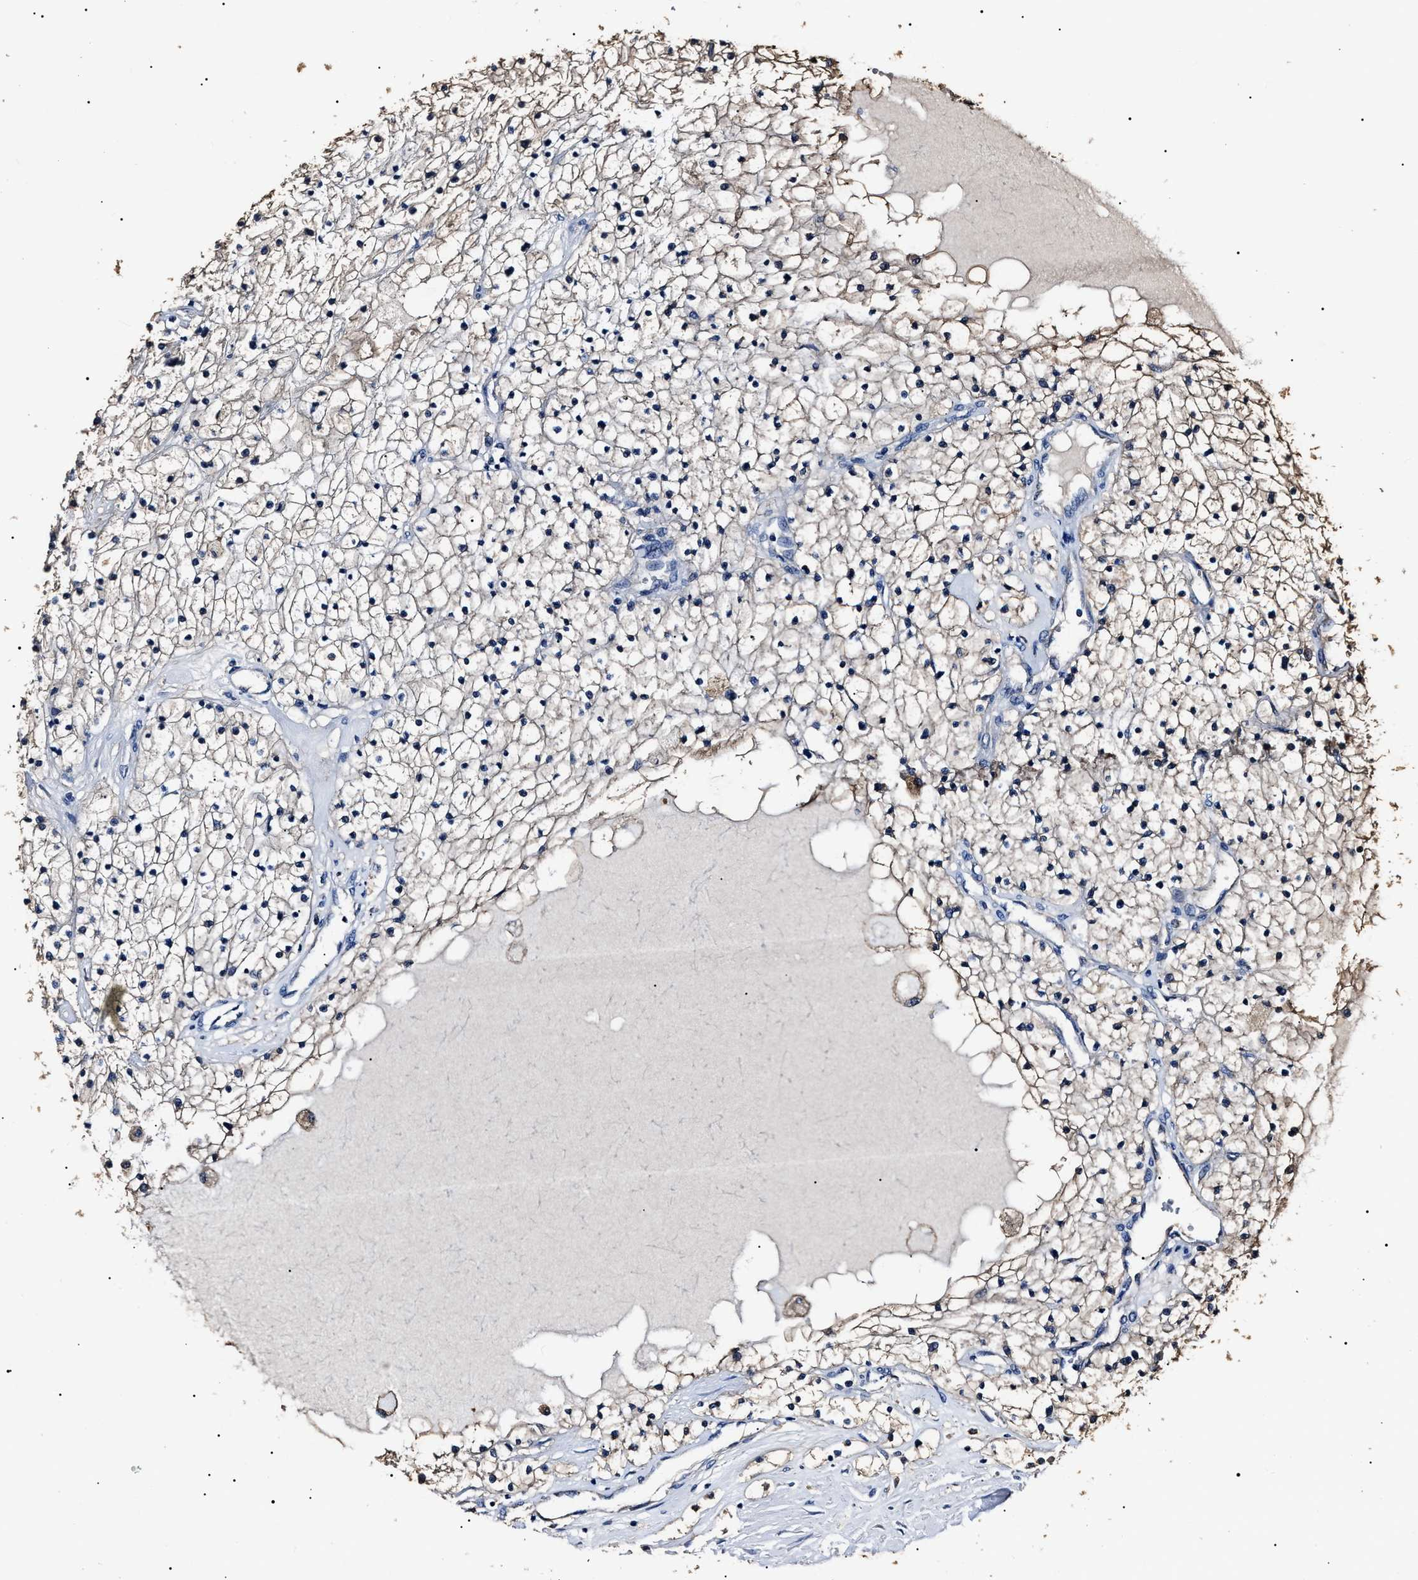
{"staining": {"intensity": "weak", "quantity": "<25%", "location": "cytoplasmic/membranous"}, "tissue": "renal cancer", "cell_type": "Tumor cells", "image_type": "cancer", "snomed": [{"axis": "morphology", "description": "Adenocarcinoma, NOS"}, {"axis": "topography", "description": "Kidney"}], "caption": "This is an IHC photomicrograph of renal cancer. There is no staining in tumor cells.", "gene": "ALDH1A1", "patient": {"sex": "male", "age": 68}}